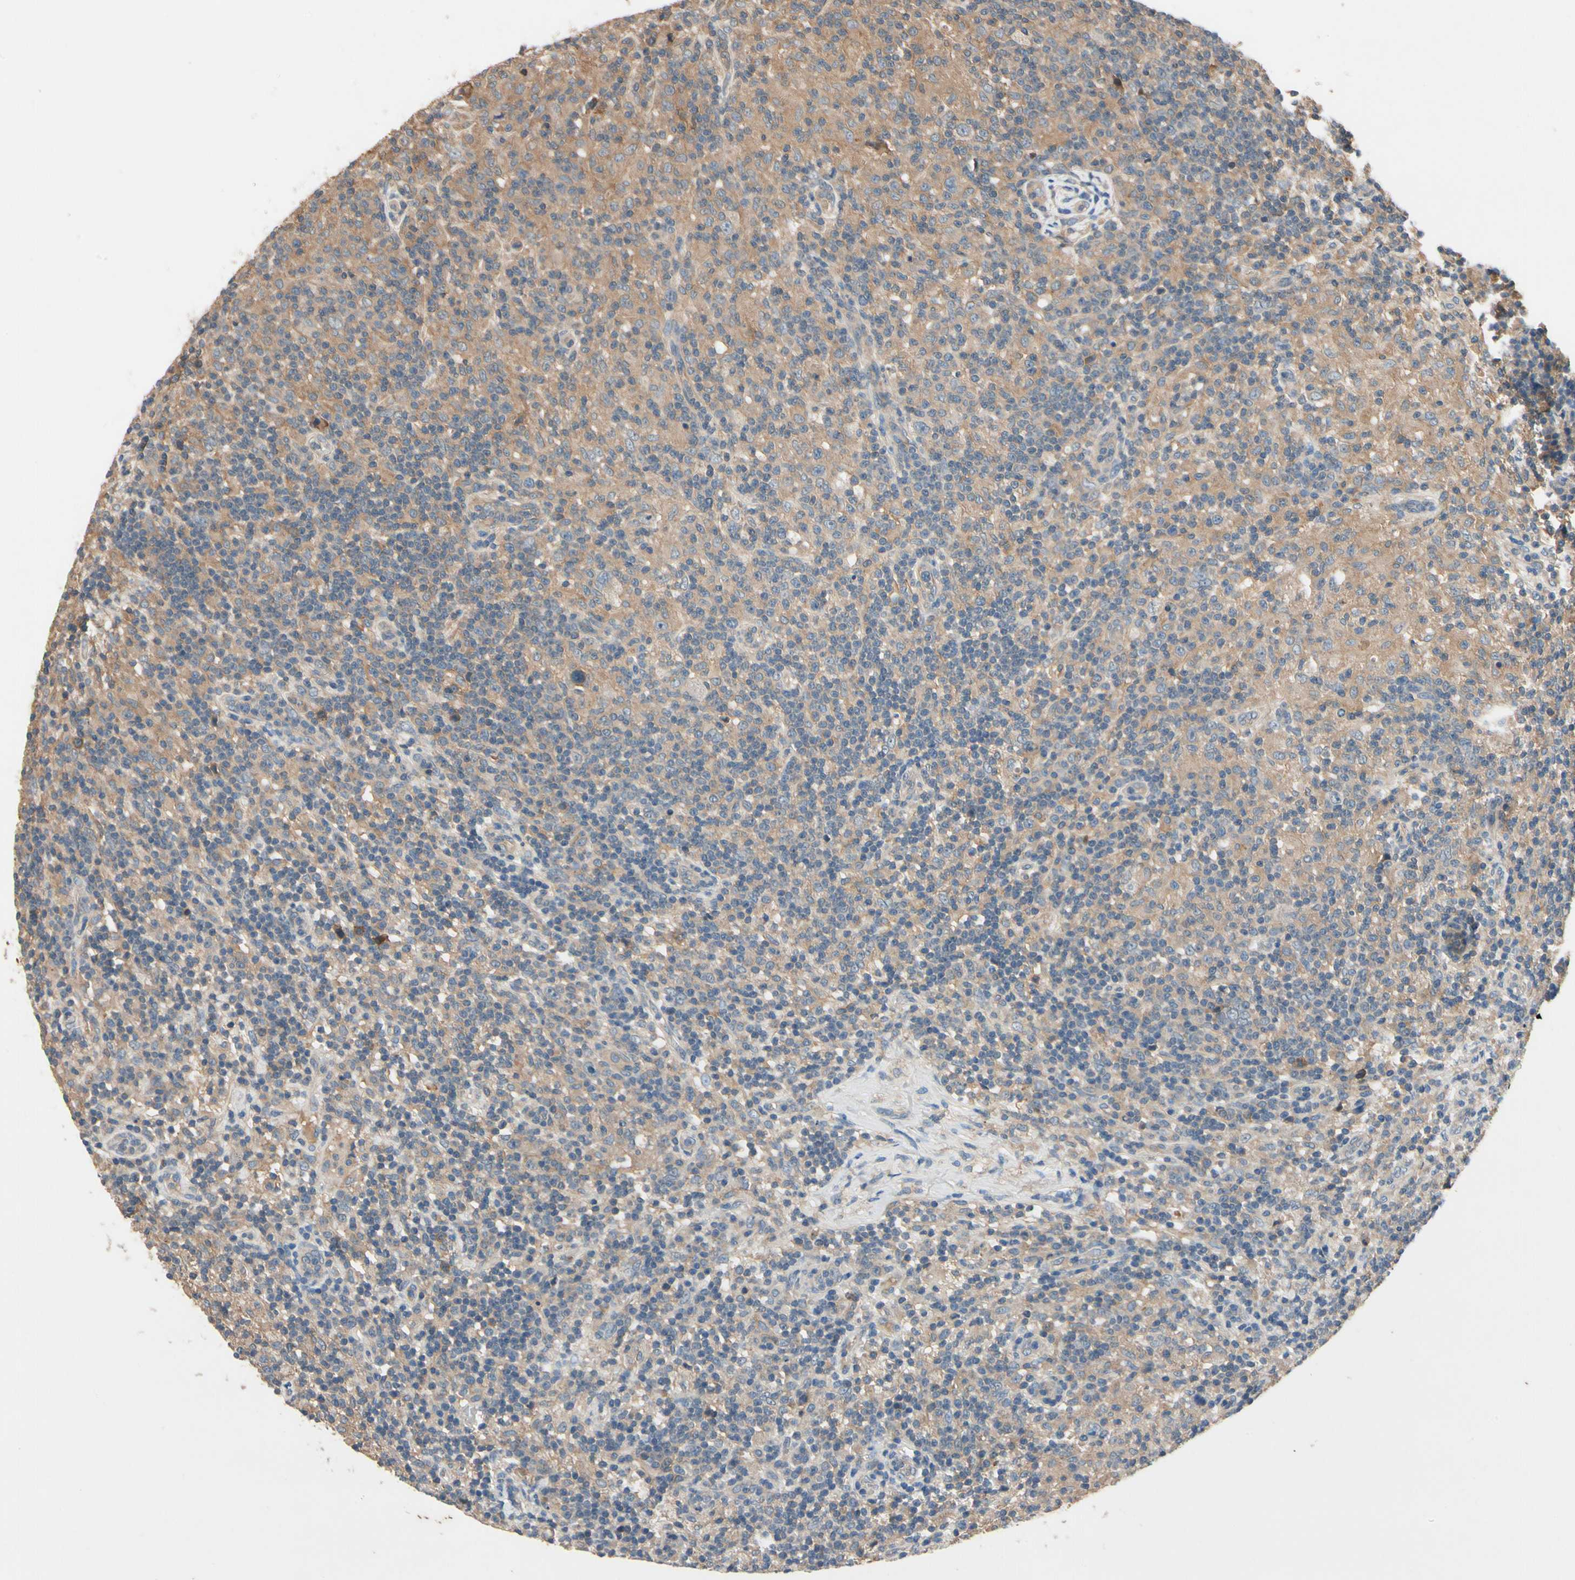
{"staining": {"intensity": "weak", "quantity": ">75%", "location": "cytoplasmic/membranous"}, "tissue": "lymphoma", "cell_type": "Tumor cells", "image_type": "cancer", "snomed": [{"axis": "morphology", "description": "Hodgkin's disease, NOS"}, {"axis": "topography", "description": "Lymph node"}], "caption": "There is low levels of weak cytoplasmic/membranous positivity in tumor cells of Hodgkin's disease, as demonstrated by immunohistochemical staining (brown color).", "gene": "IL1RL1", "patient": {"sex": "male", "age": 70}}